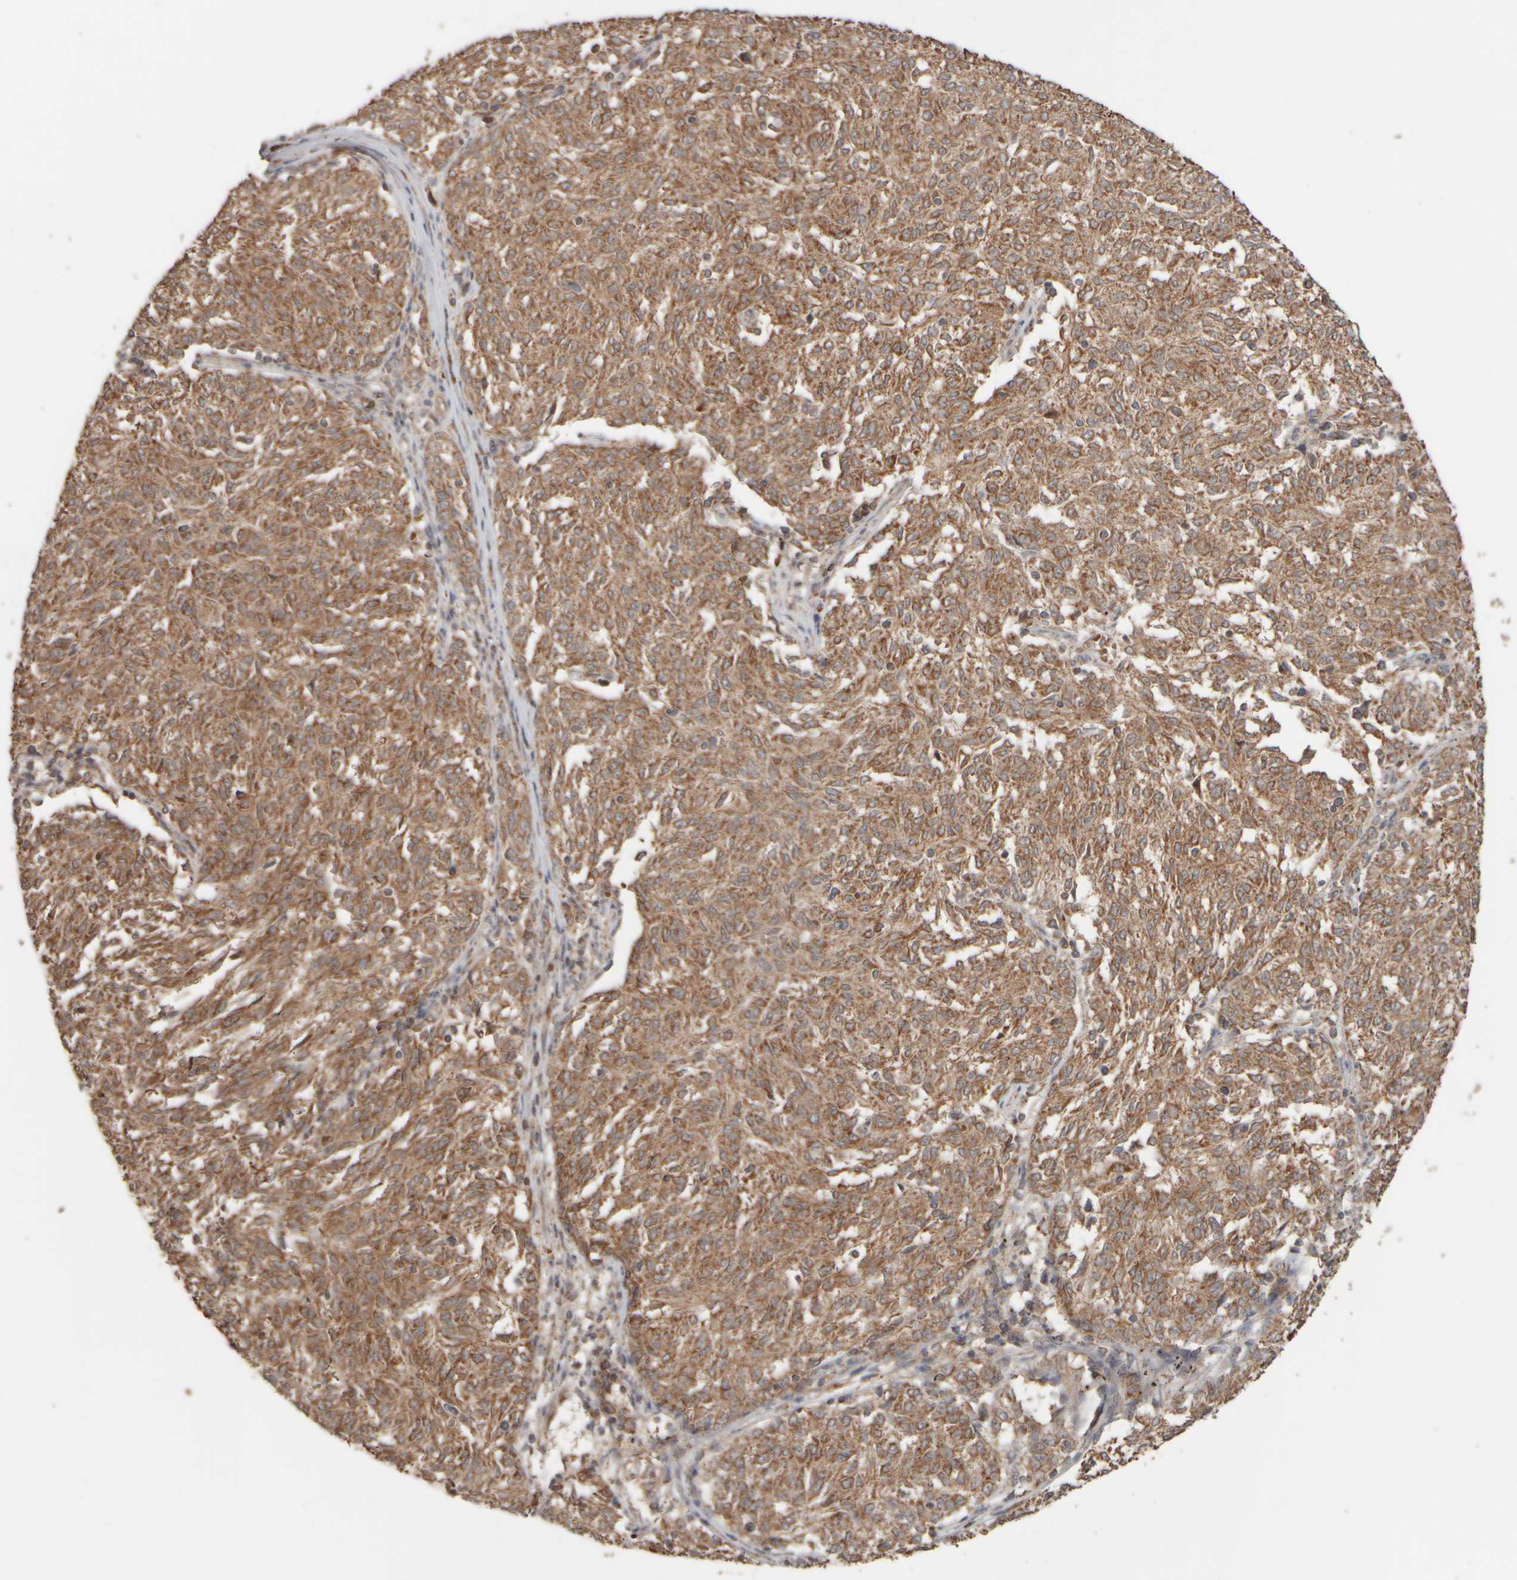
{"staining": {"intensity": "moderate", "quantity": ">75%", "location": "cytoplasmic/membranous"}, "tissue": "melanoma", "cell_type": "Tumor cells", "image_type": "cancer", "snomed": [{"axis": "morphology", "description": "Malignant melanoma, NOS"}, {"axis": "topography", "description": "Skin"}], "caption": "Human melanoma stained with a brown dye shows moderate cytoplasmic/membranous positive expression in about >75% of tumor cells.", "gene": "EIF2B3", "patient": {"sex": "female", "age": 72}}